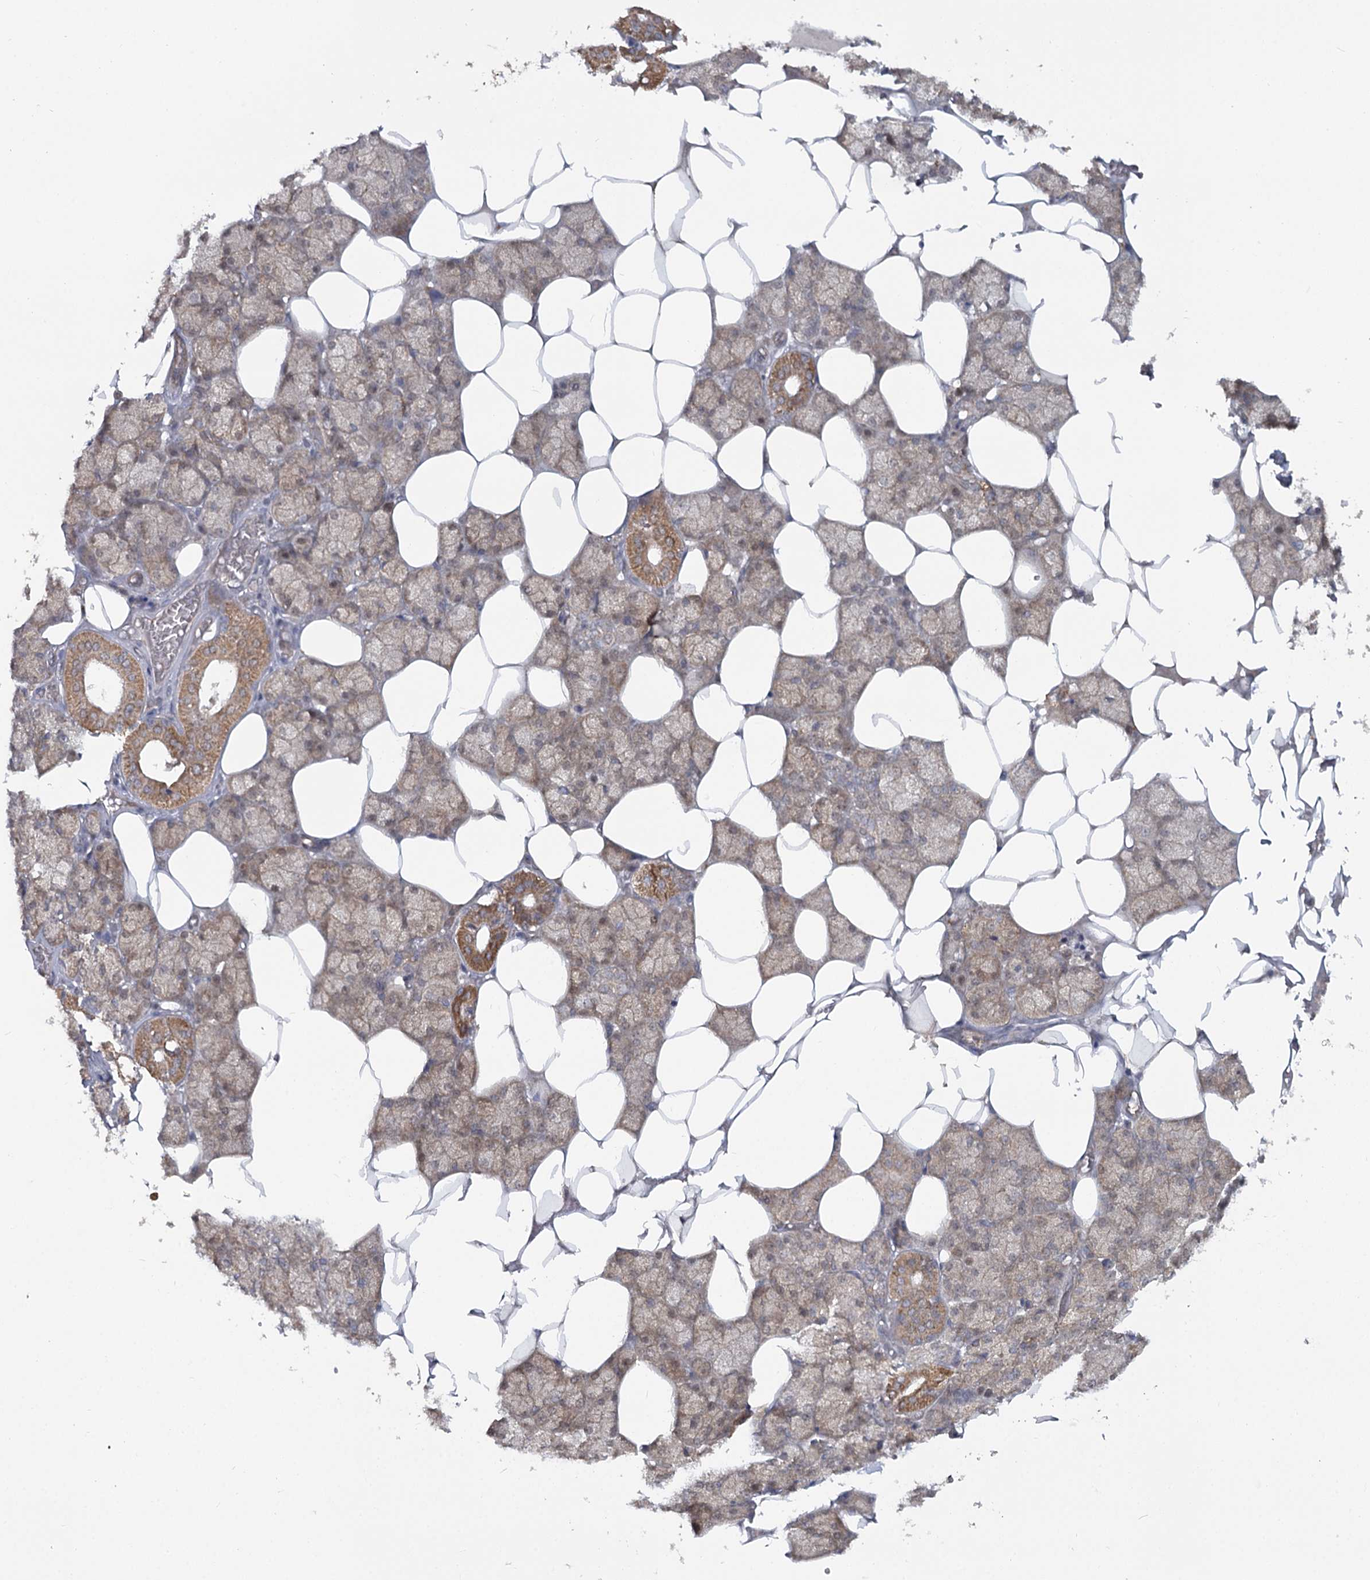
{"staining": {"intensity": "moderate", "quantity": ">75%", "location": "cytoplasmic/membranous"}, "tissue": "salivary gland", "cell_type": "Glandular cells", "image_type": "normal", "snomed": [{"axis": "morphology", "description": "Normal tissue, NOS"}, {"axis": "topography", "description": "Salivary gland"}], "caption": "A histopathology image of human salivary gland stained for a protein exhibits moderate cytoplasmic/membranous brown staining in glandular cells.", "gene": "TBC1D9B", "patient": {"sex": "male", "age": 62}}